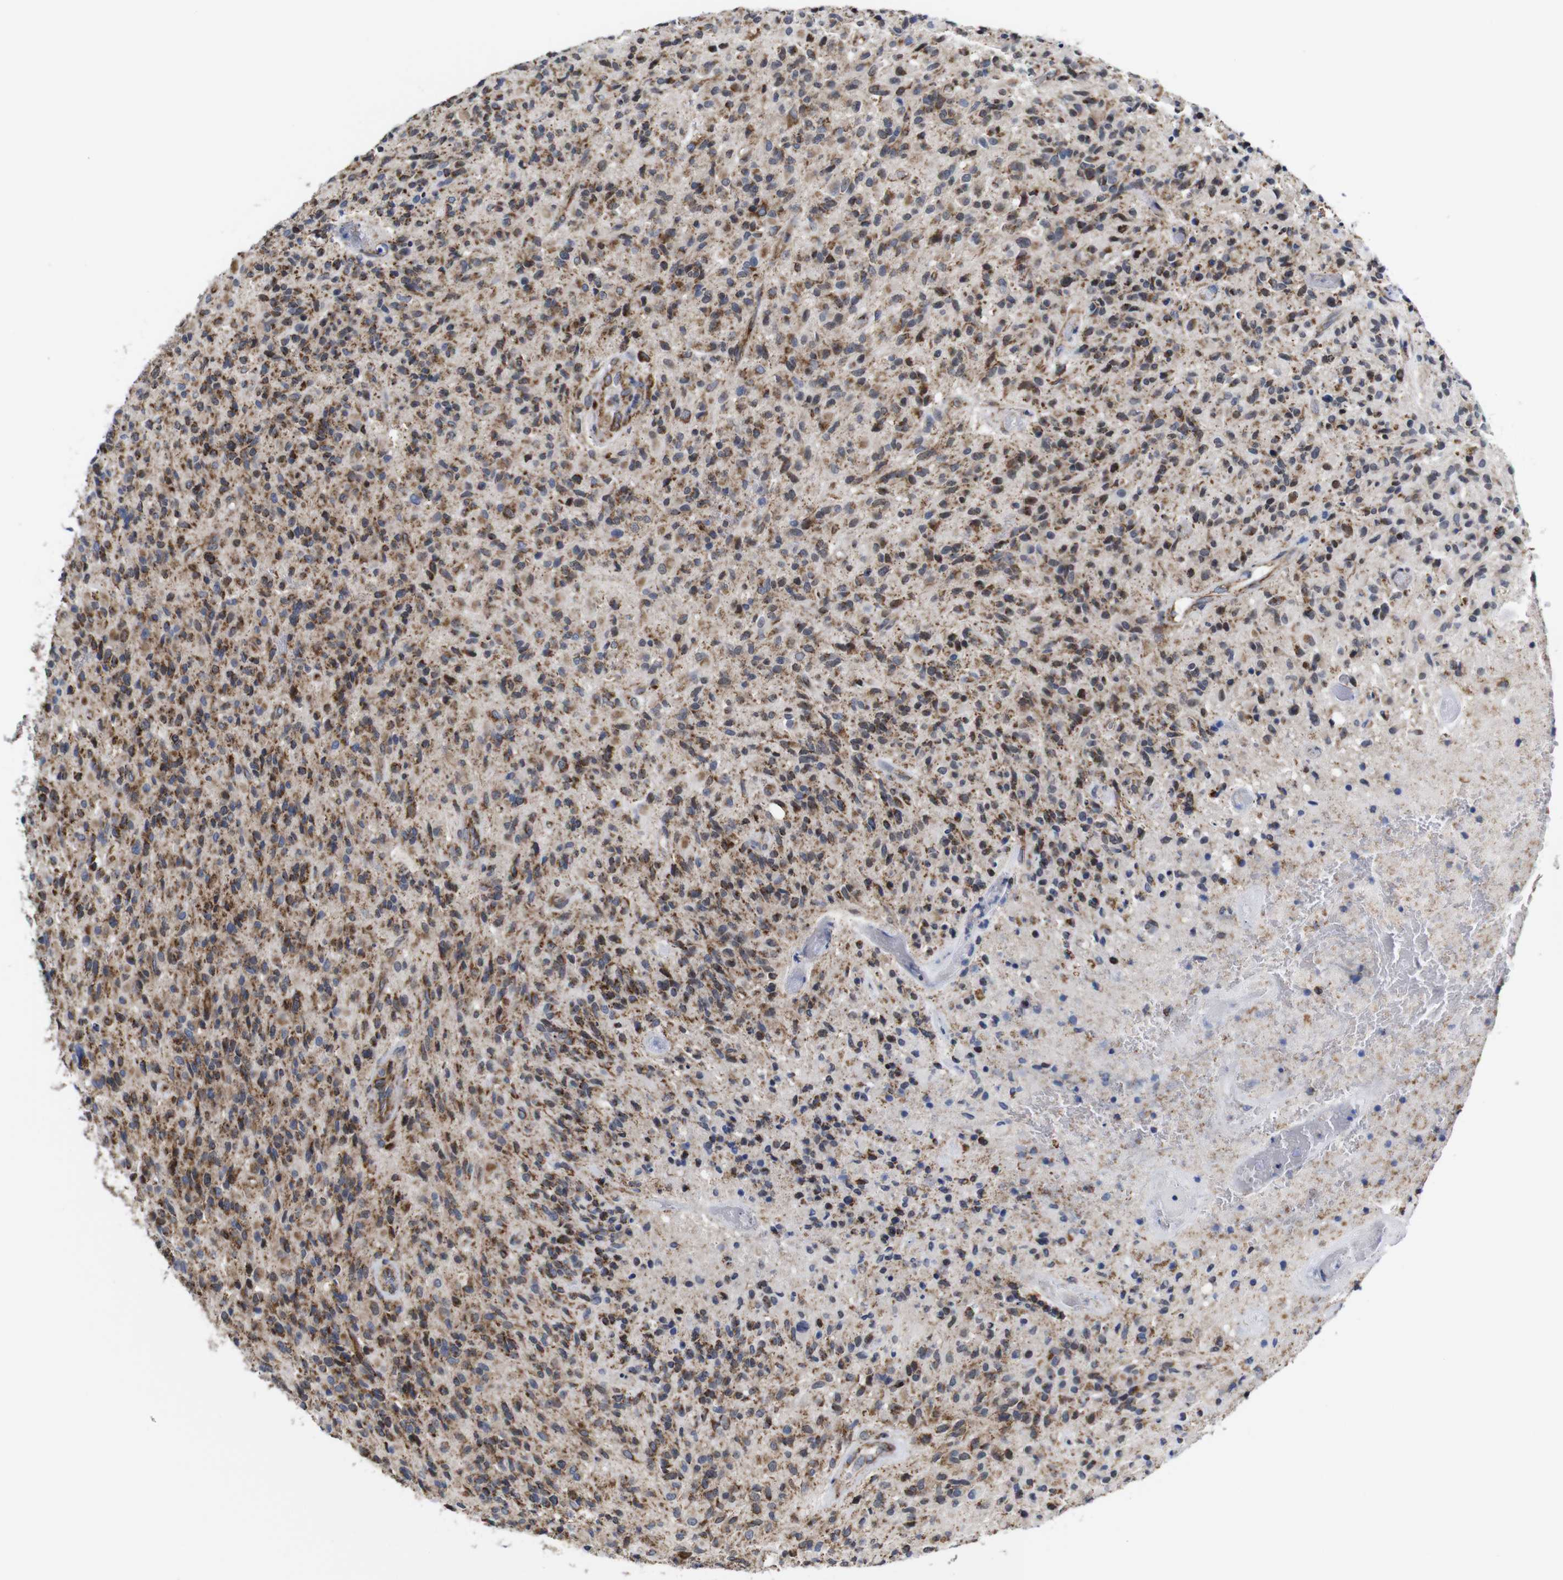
{"staining": {"intensity": "moderate", "quantity": ">75%", "location": "cytoplasmic/membranous"}, "tissue": "glioma", "cell_type": "Tumor cells", "image_type": "cancer", "snomed": [{"axis": "morphology", "description": "Glioma, malignant, High grade"}, {"axis": "topography", "description": "Brain"}], "caption": "Glioma stained for a protein demonstrates moderate cytoplasmic/membranous positivity in tumor cells.", "gene": "C17orf80", "patient": {"sex": "male", "age": 71}}